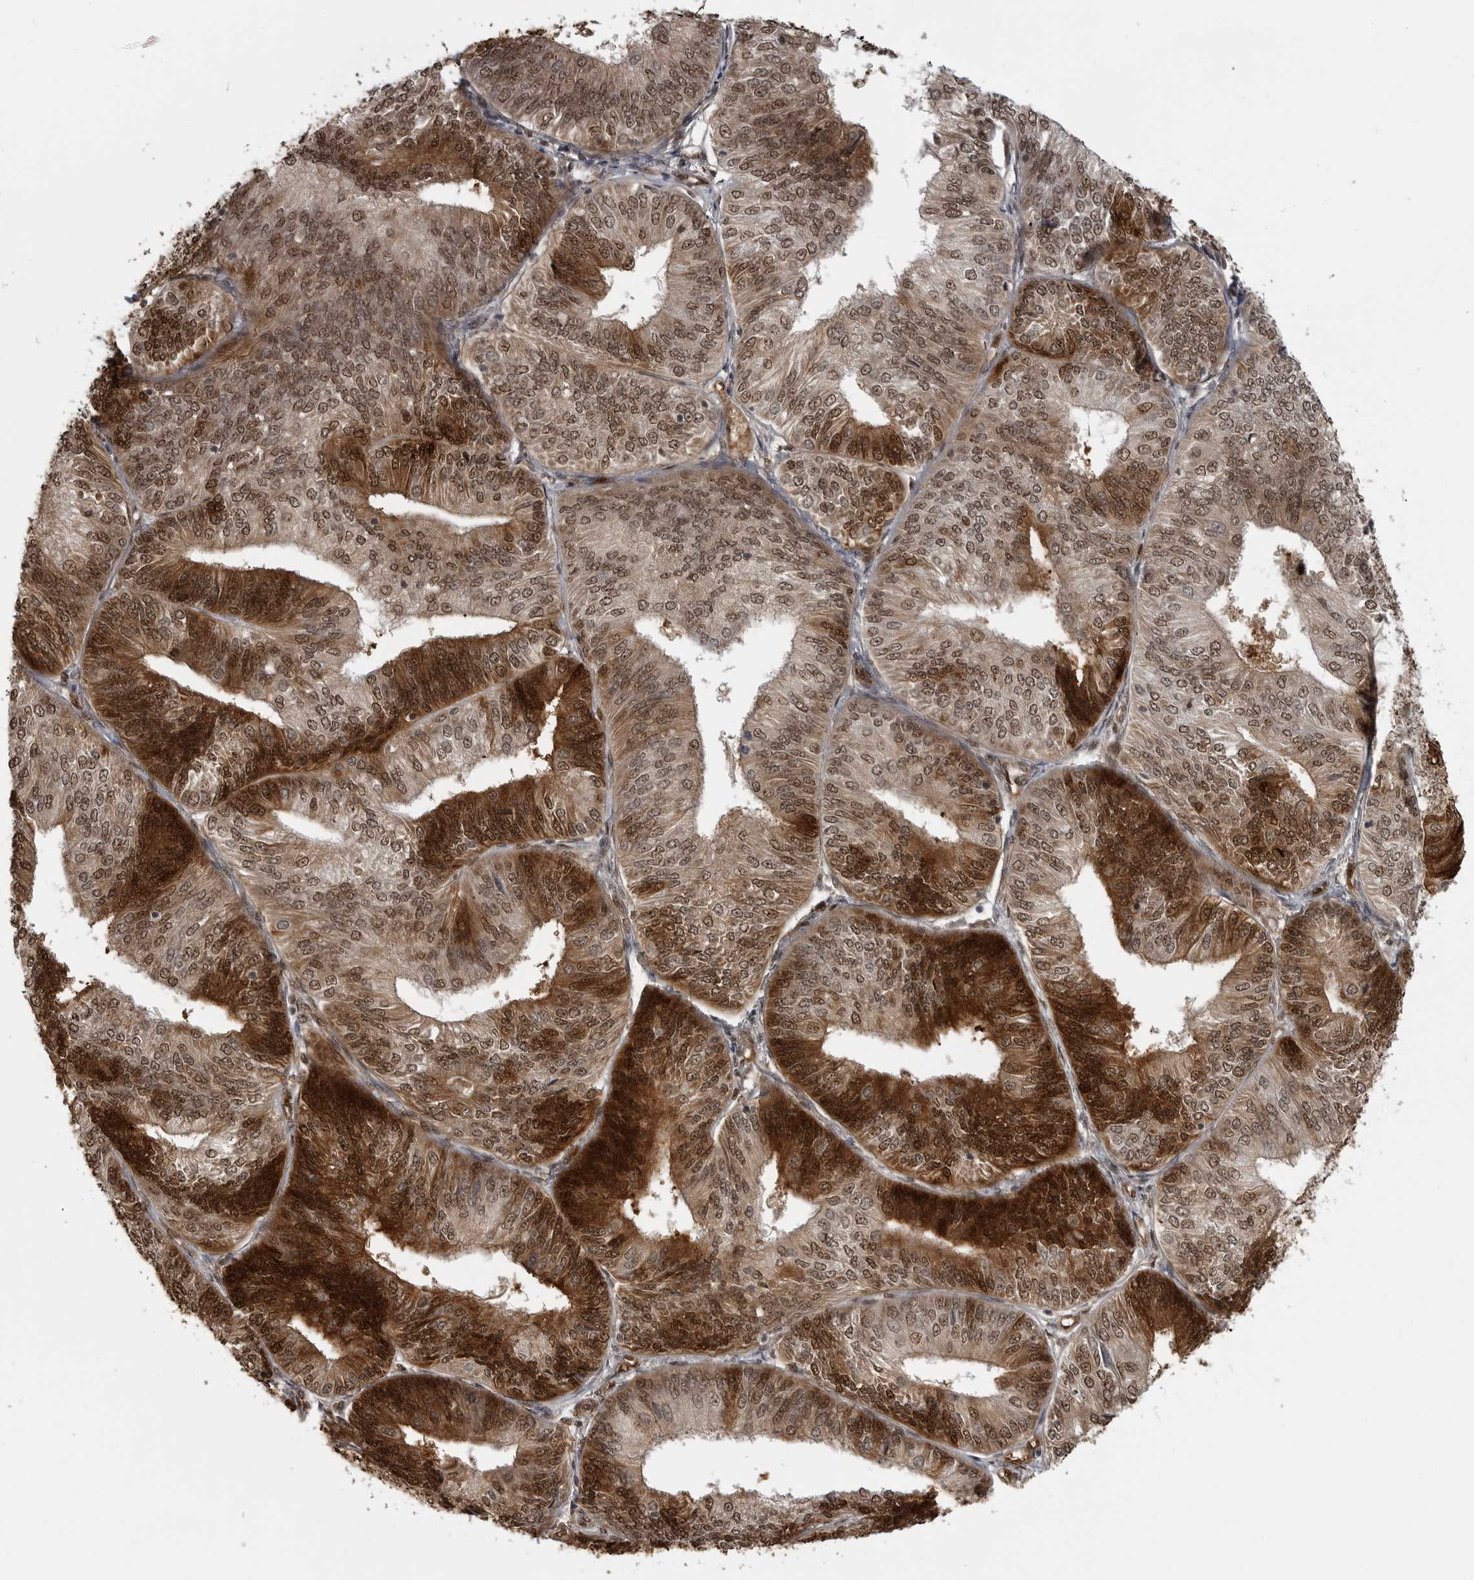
{"staining": {"intensity": "strong", "quantity": ">75%", "location": "cytoplasmic/membranous,nuclear"}, "tissue": "endometrial cancer", "cell_type": "Tumor cells", "image_type": "cancer", "snomed": [{"axis": "morphology", "description": "Adenocarcinoma, NOS"}, {"axis": "topography", "description": "Endometrium"}], "caption": "Strong cytoplasmic/membranous and nuclear protein positivity is appreciated in about >75% of tumor cells in endometrial cancer.", "gene": "SMAD2", "patient": {"sex": "female", "age": 58}}